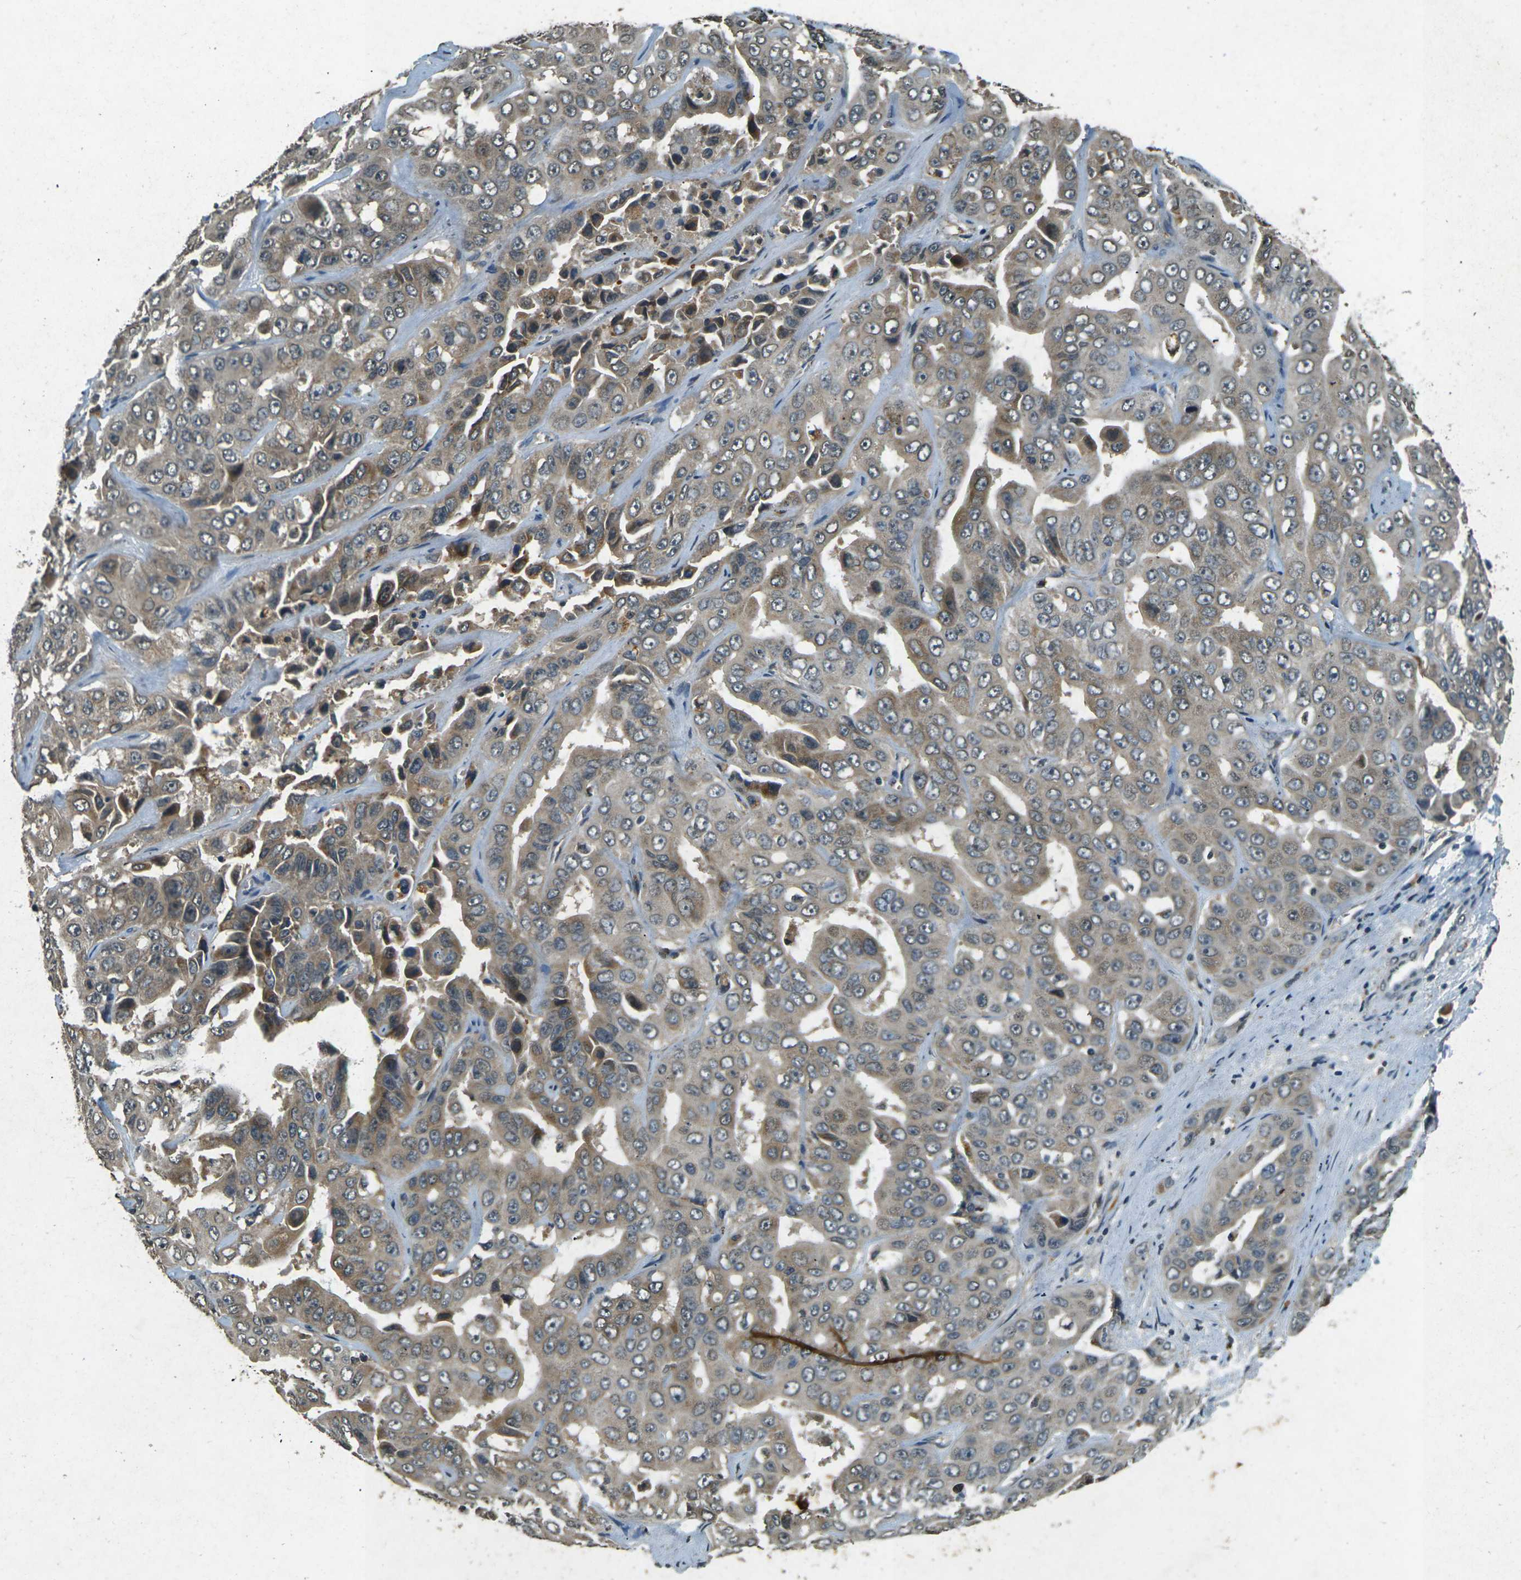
{"staining": {"intensity": "weak", "quantity": ">75%", "location": "cytoplasmic/membranous"}, "tissue": "liver cancer", "cell_type": "Tumor cells", "image_type": "cancer", "snomed": [{"axis": "morphology", "description": "Cholangiocarcinoma"}, {"axis": "topography", "description": "Liver"}], "caption": "Immunohistochemistry (DAB (3,3'-diaminobenzidine)) staining of liver cancer displays weak cytoplasmic/membranous protein expression in about >75% of tumor cells. (DAB IHC with brightfield microscopy, high magnification).", "gene": "PDE2A", "patient": {"sex": "female", "age": 52}}